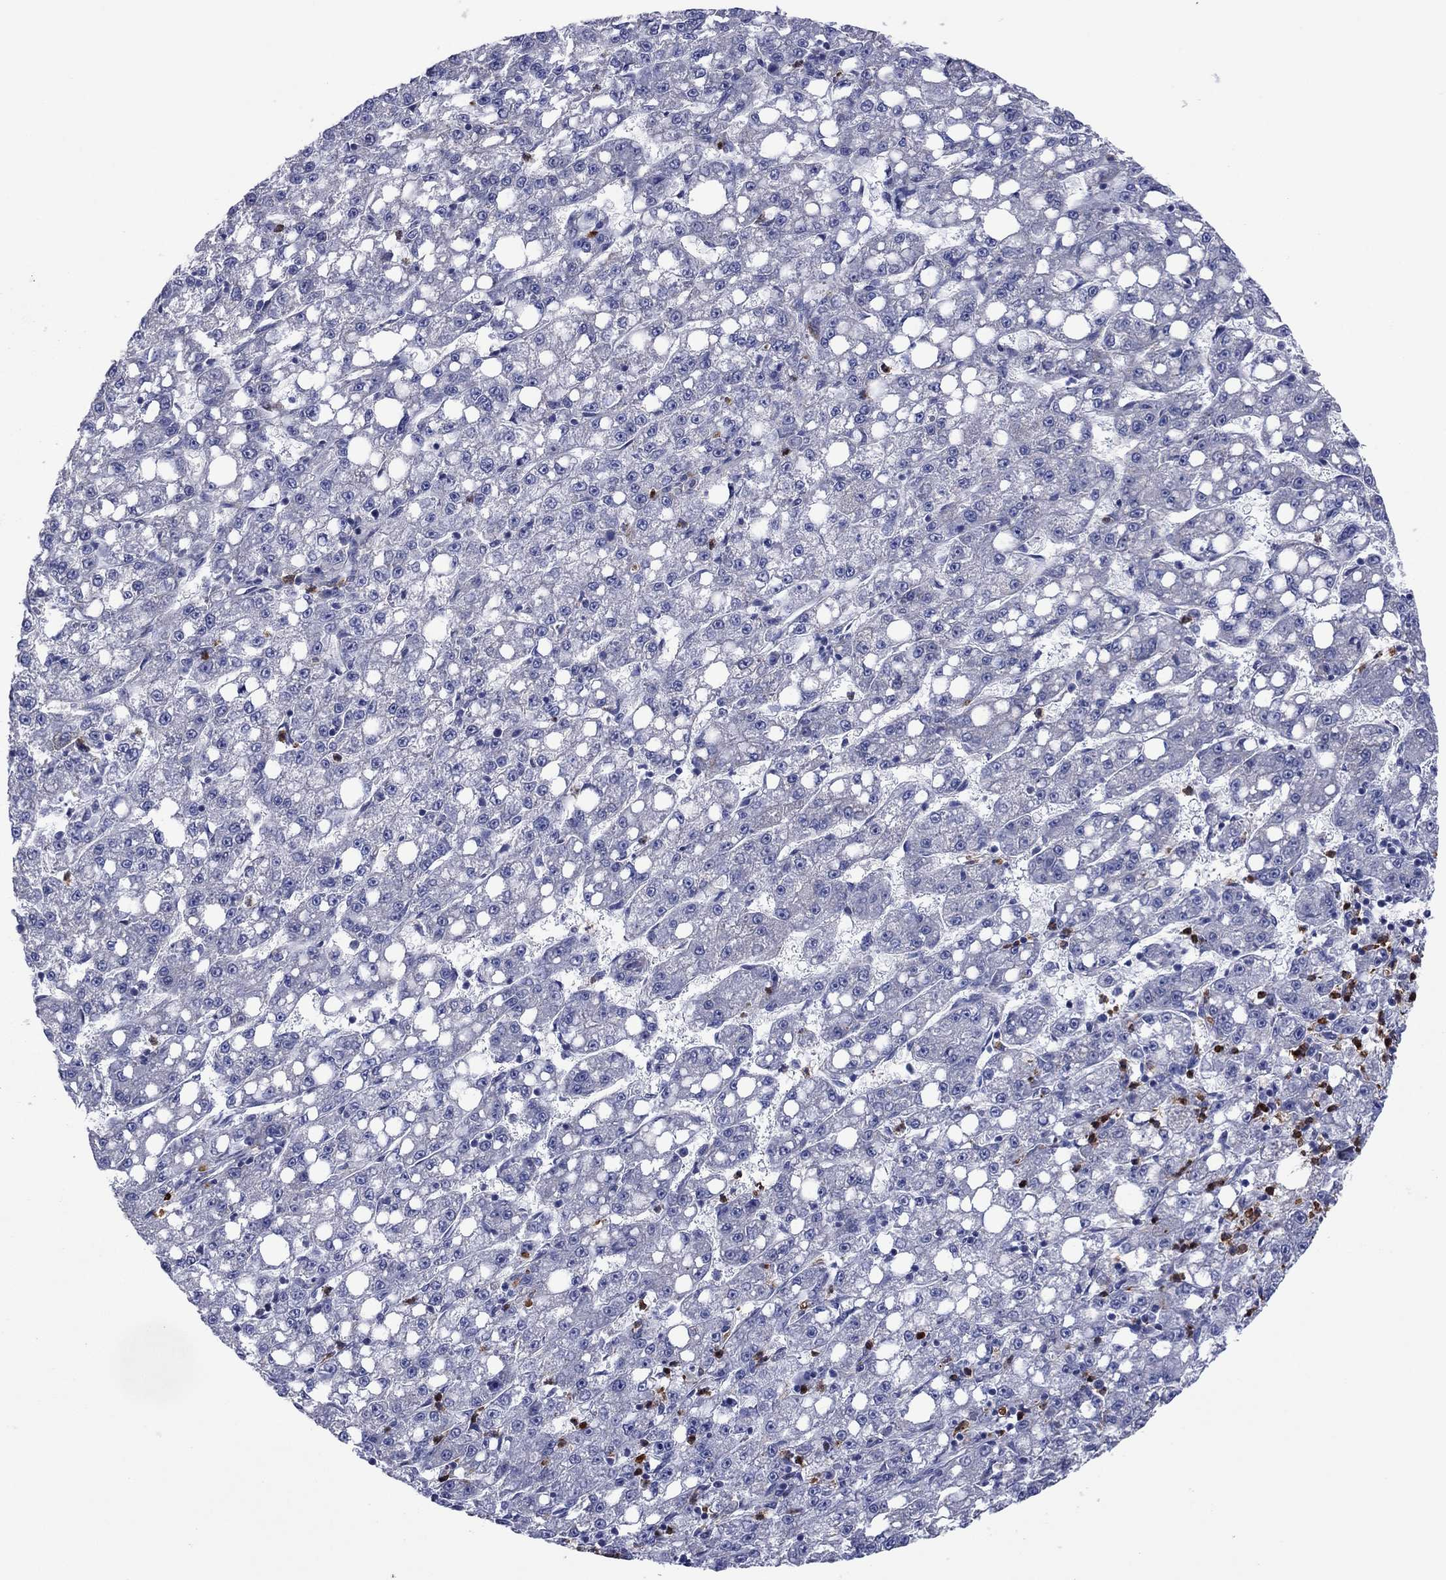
{"staining": {"intensity": "negative", "quantity": "none", "location": "none"}, "tissue": "liver cancer", "cell_type": "Tumor cells", "image_type": "cancer", "snomed": [{"axis": "morphology", "description": "Carcinoma, Hepatocellular, NOS"}, {"axis": "topography", "description": "Liver"}], "caption": "Immunohistochemistry of human liver cancer (hepatocellular carcinoma) demonstrates no staining in tumor cells.", "gene": "GPR155", "patient": {"sex": "female", "age": 65}}